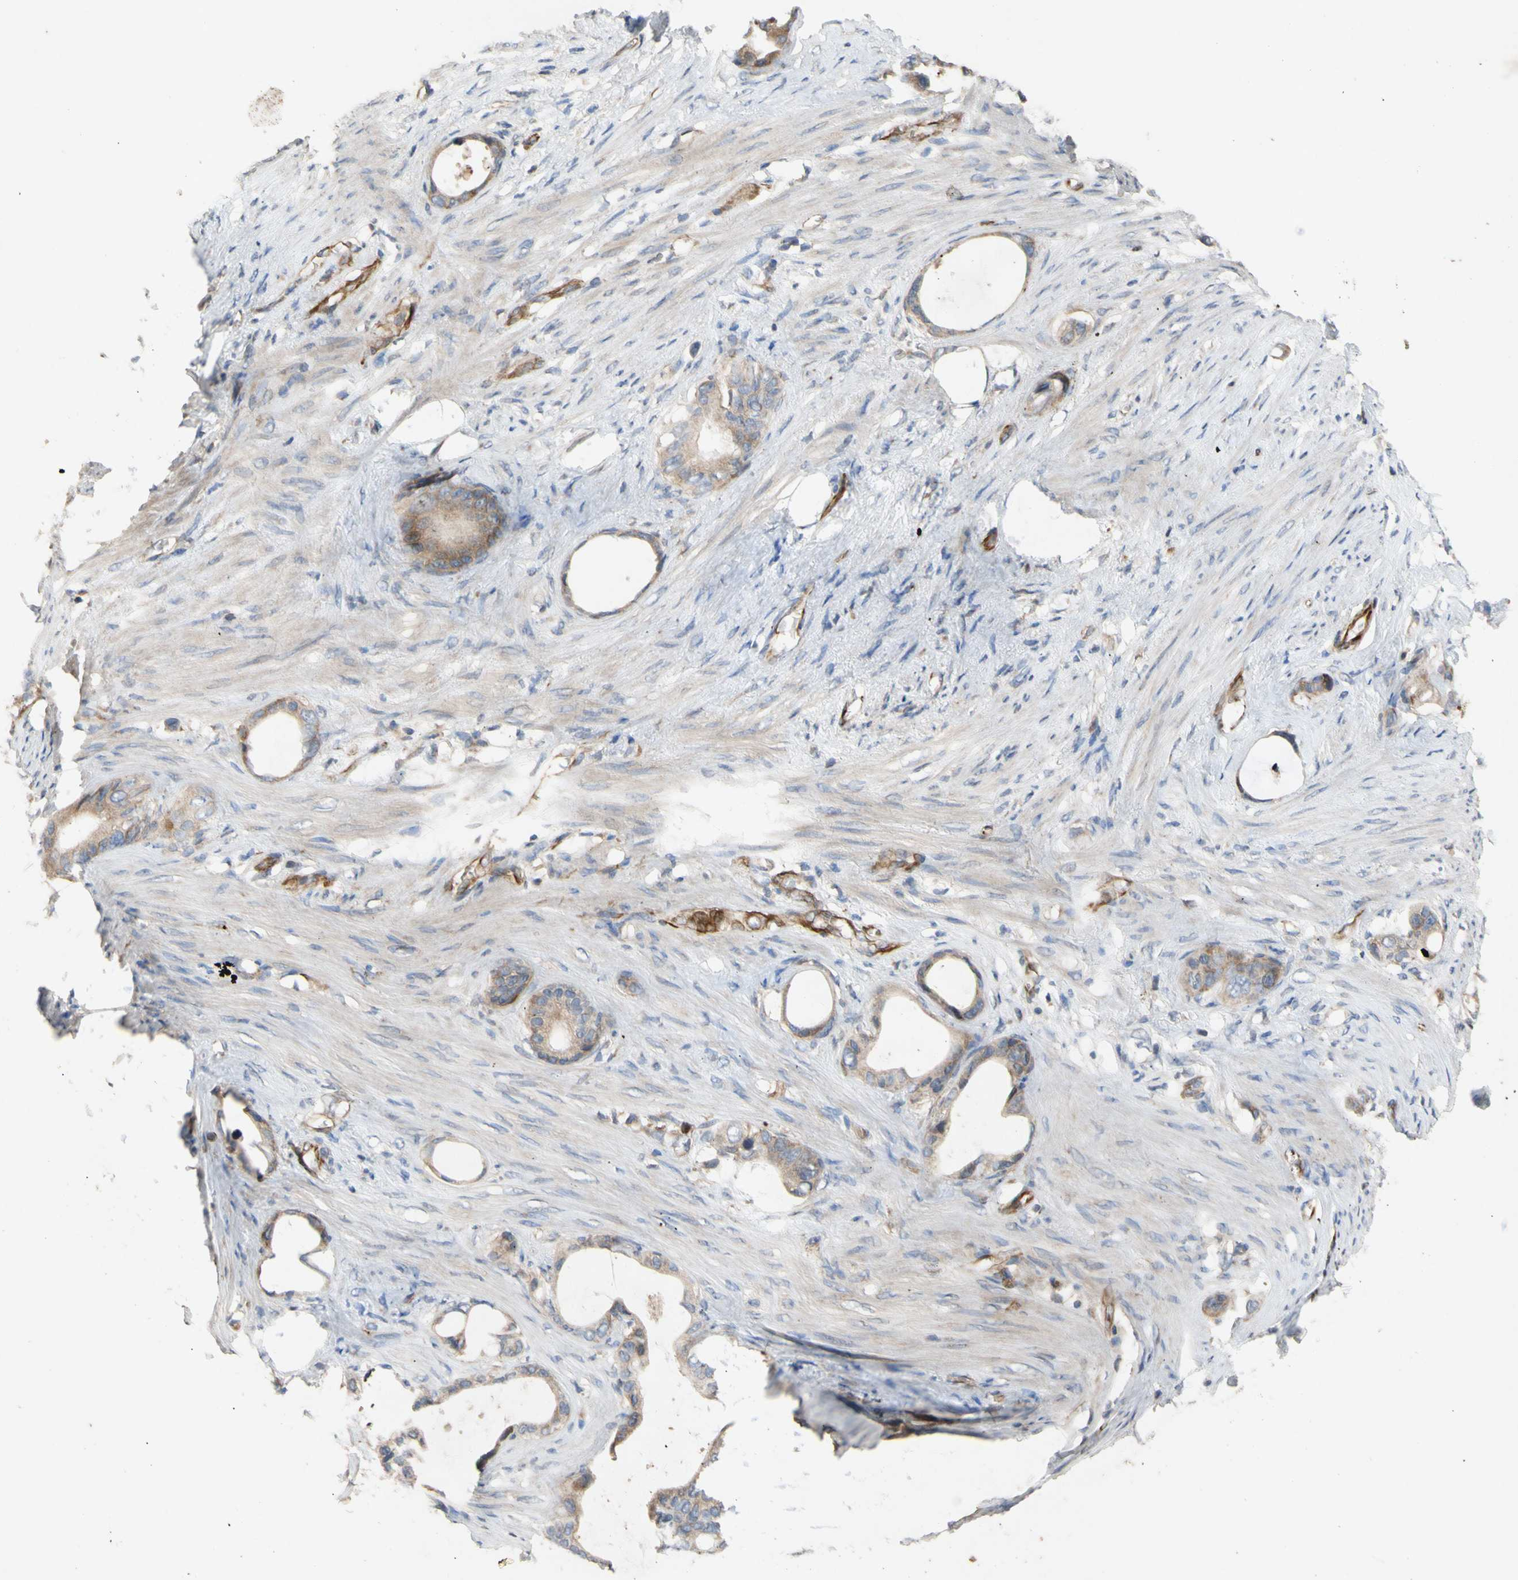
{"staining": {"intensity": "moderate", "quantity": ">75%", "location": "cytoplasmic/membranous"}, "tissue": "stomach cancer", "cell_type": "Tumor cells", "image_type": "cancer", "snomed": [{"axis": "morphology", "description": "Adenocarcinoma, NOS"}, {"axis": "topography", "description": "Stomach"}], "caption": "Immunohistochemical staining of human stomach adenocarcinoma shows moderate cytoplasmic/membranous protein expression in approximately >75% of tumor cells.", "gene": "EIF2S3", "patient": {"sex": "female", "age": 75}}